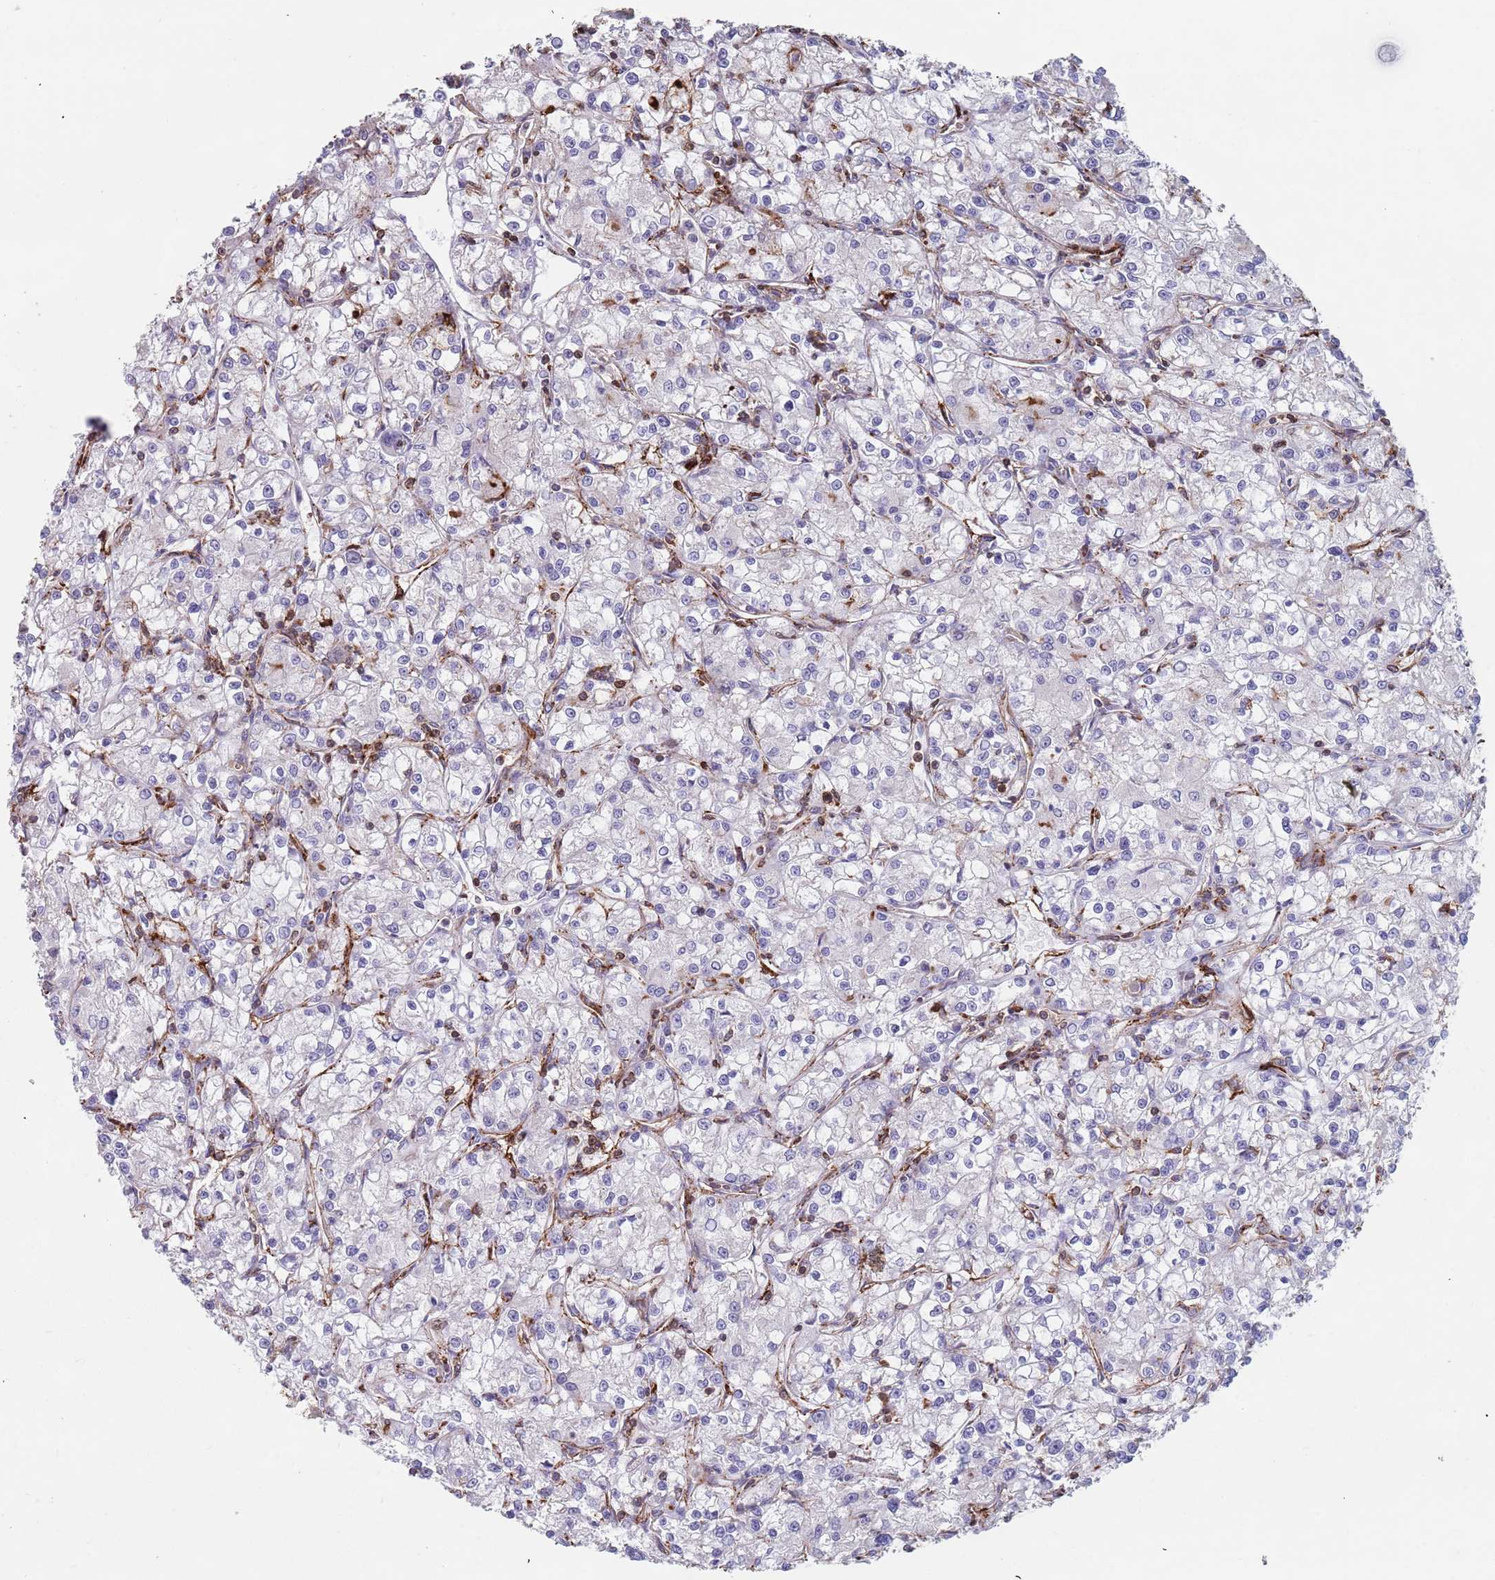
{"staining": {"intensity": "negative", "quantity": "none", "location": "none"}, "tissue": "renal cancer", "cell_type": "Tumor cells", "image_type": "cancer", "snomed": [{"axis": "morphology", "description": "Adenocarcinoma, NOS"}, {"axis": "topography", "description": "Kidney"}], "caption": "Tumor cells are negative for protein expression in human renal adenocarcinoma.", "gene": "RNF144A", "patient": {"sex": "female", "age": 59}}